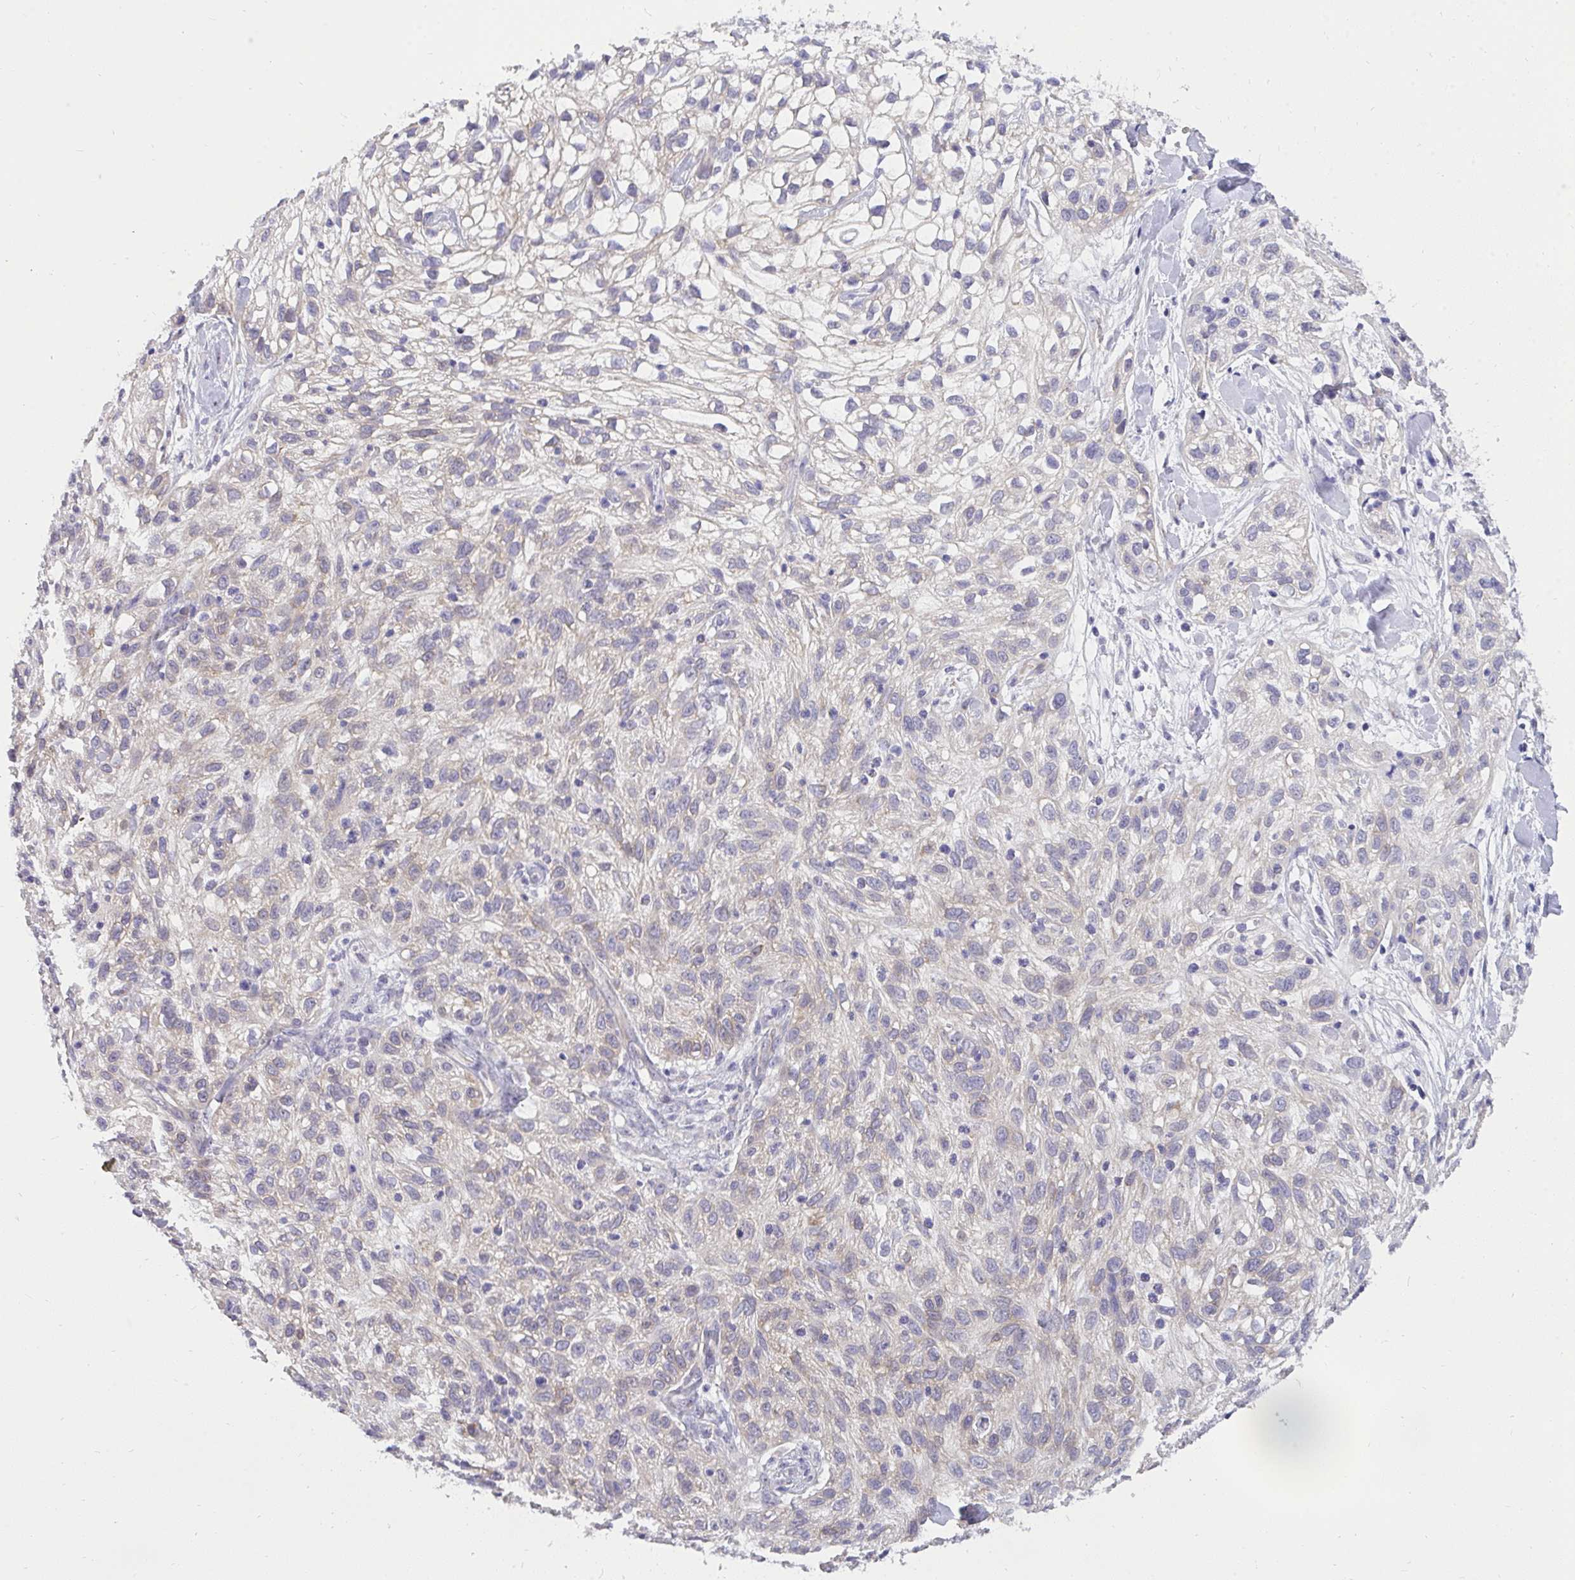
{"staining": {"intensity": "negative", "quantity": "none", "location": "none"}, "tissue": "skin cancer", "cell_type": "Tumor cells", "image_type": "cancer", "snomed": [{"axis": "morphology", "description": "Squamous cell carcinoma, NOS"}, {"axis": "topography", "description": "Skin"}], "caption": "An immunohistochemistry image of skin squamous cell carcinoma is shown. There is no staining in tumor cells of skin squamous cell carcinoma.", "gene": "VGLL3", "patient": {"sex": "male", "age": 82}}